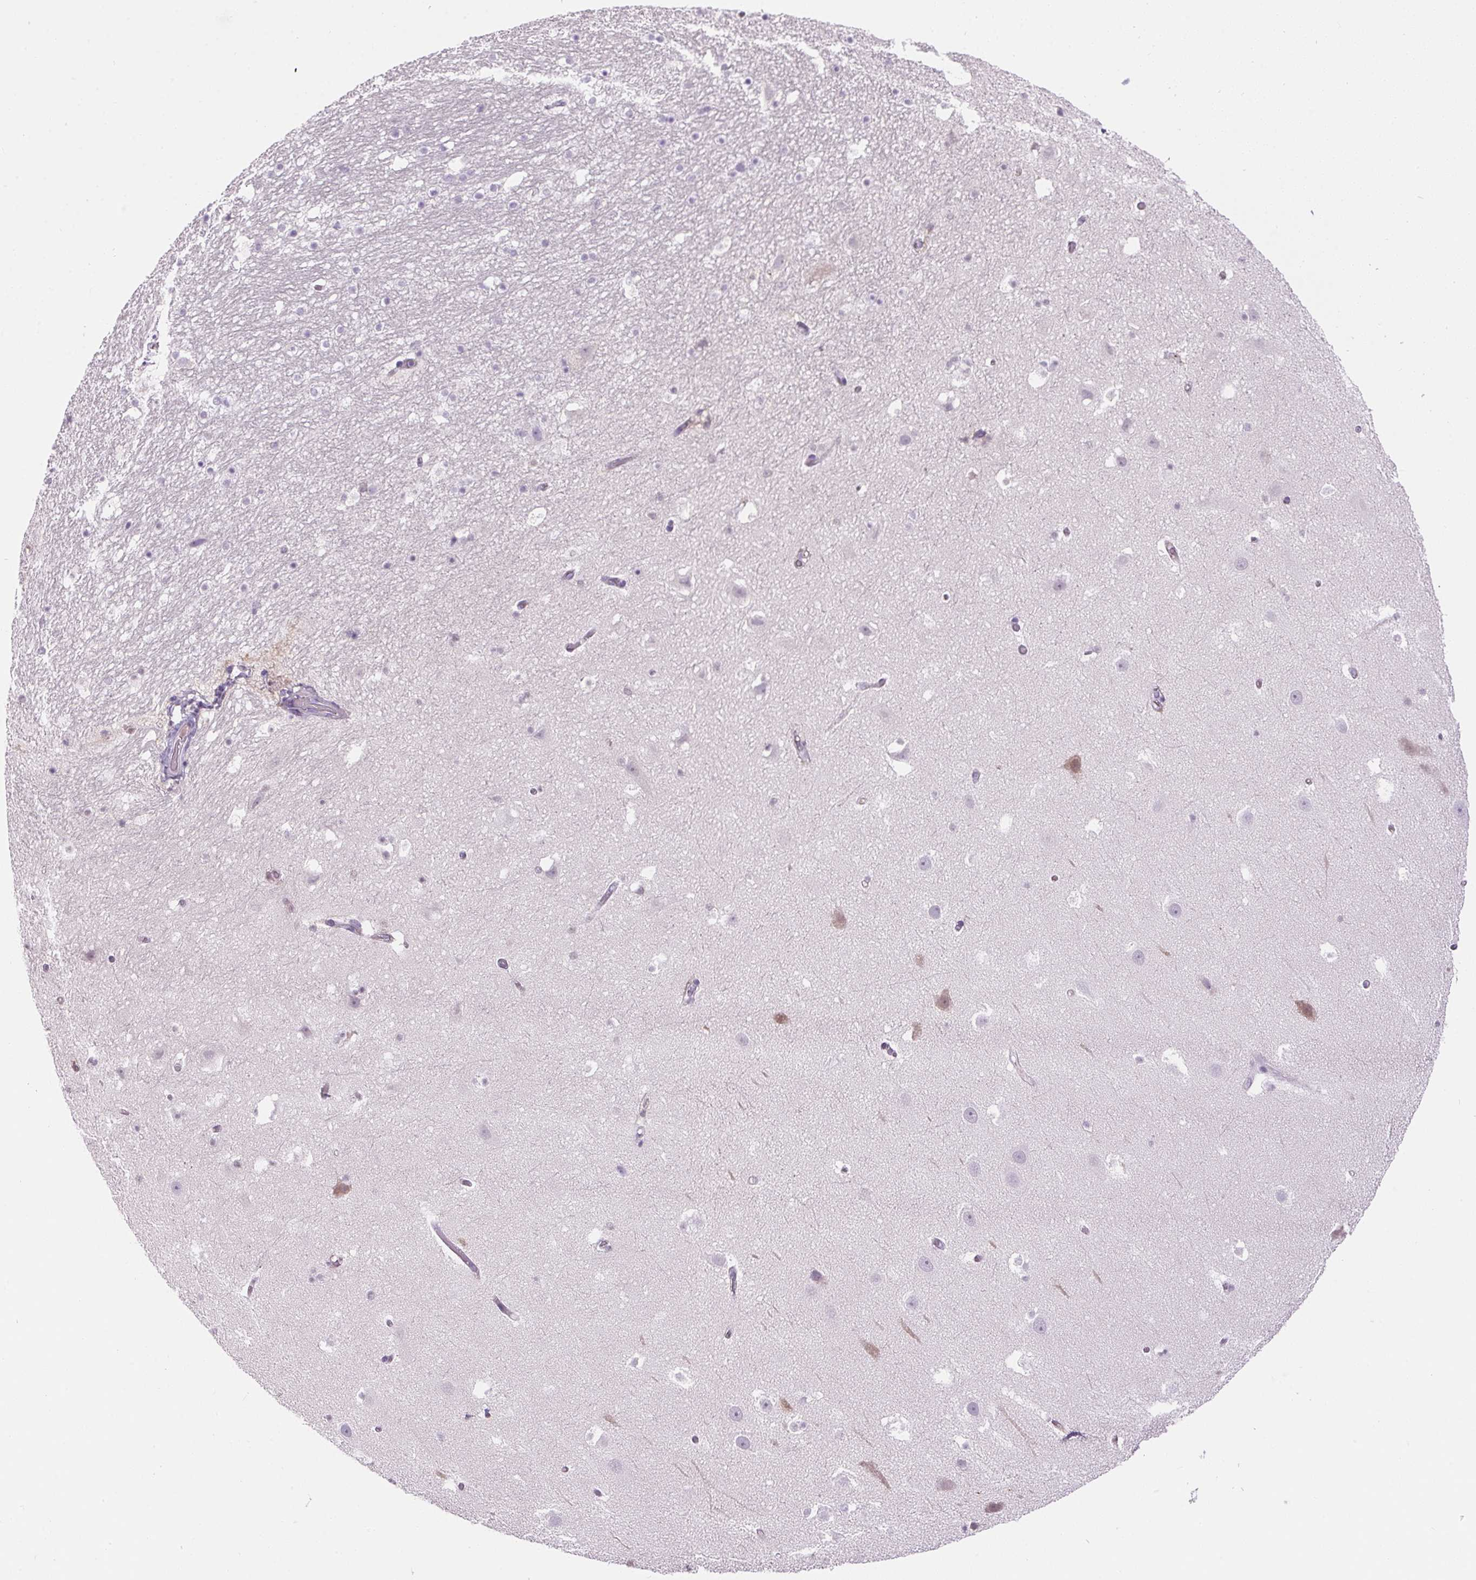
{"staining": {"intensity": "negative", "quantity": "none", "location": "none"}, "tissue": "hippocampus", "cell_type": "Glial cells", "image_type": "normal", "snomed": [{"axis": "morphology", "description": "Normal tissue, NOS"}, {"axis": "topography", "description": "Hippocampus"}], "caption": "Unremarkable hippocampus was stained to show a protein in brown. There is no significant positivity in glial cells. (Brightfield microscopy of DAB immunohistochemistry (IHC) at high magnification).", "gene": "ORM1", "patient": {"sex": "male", "age": 26}}